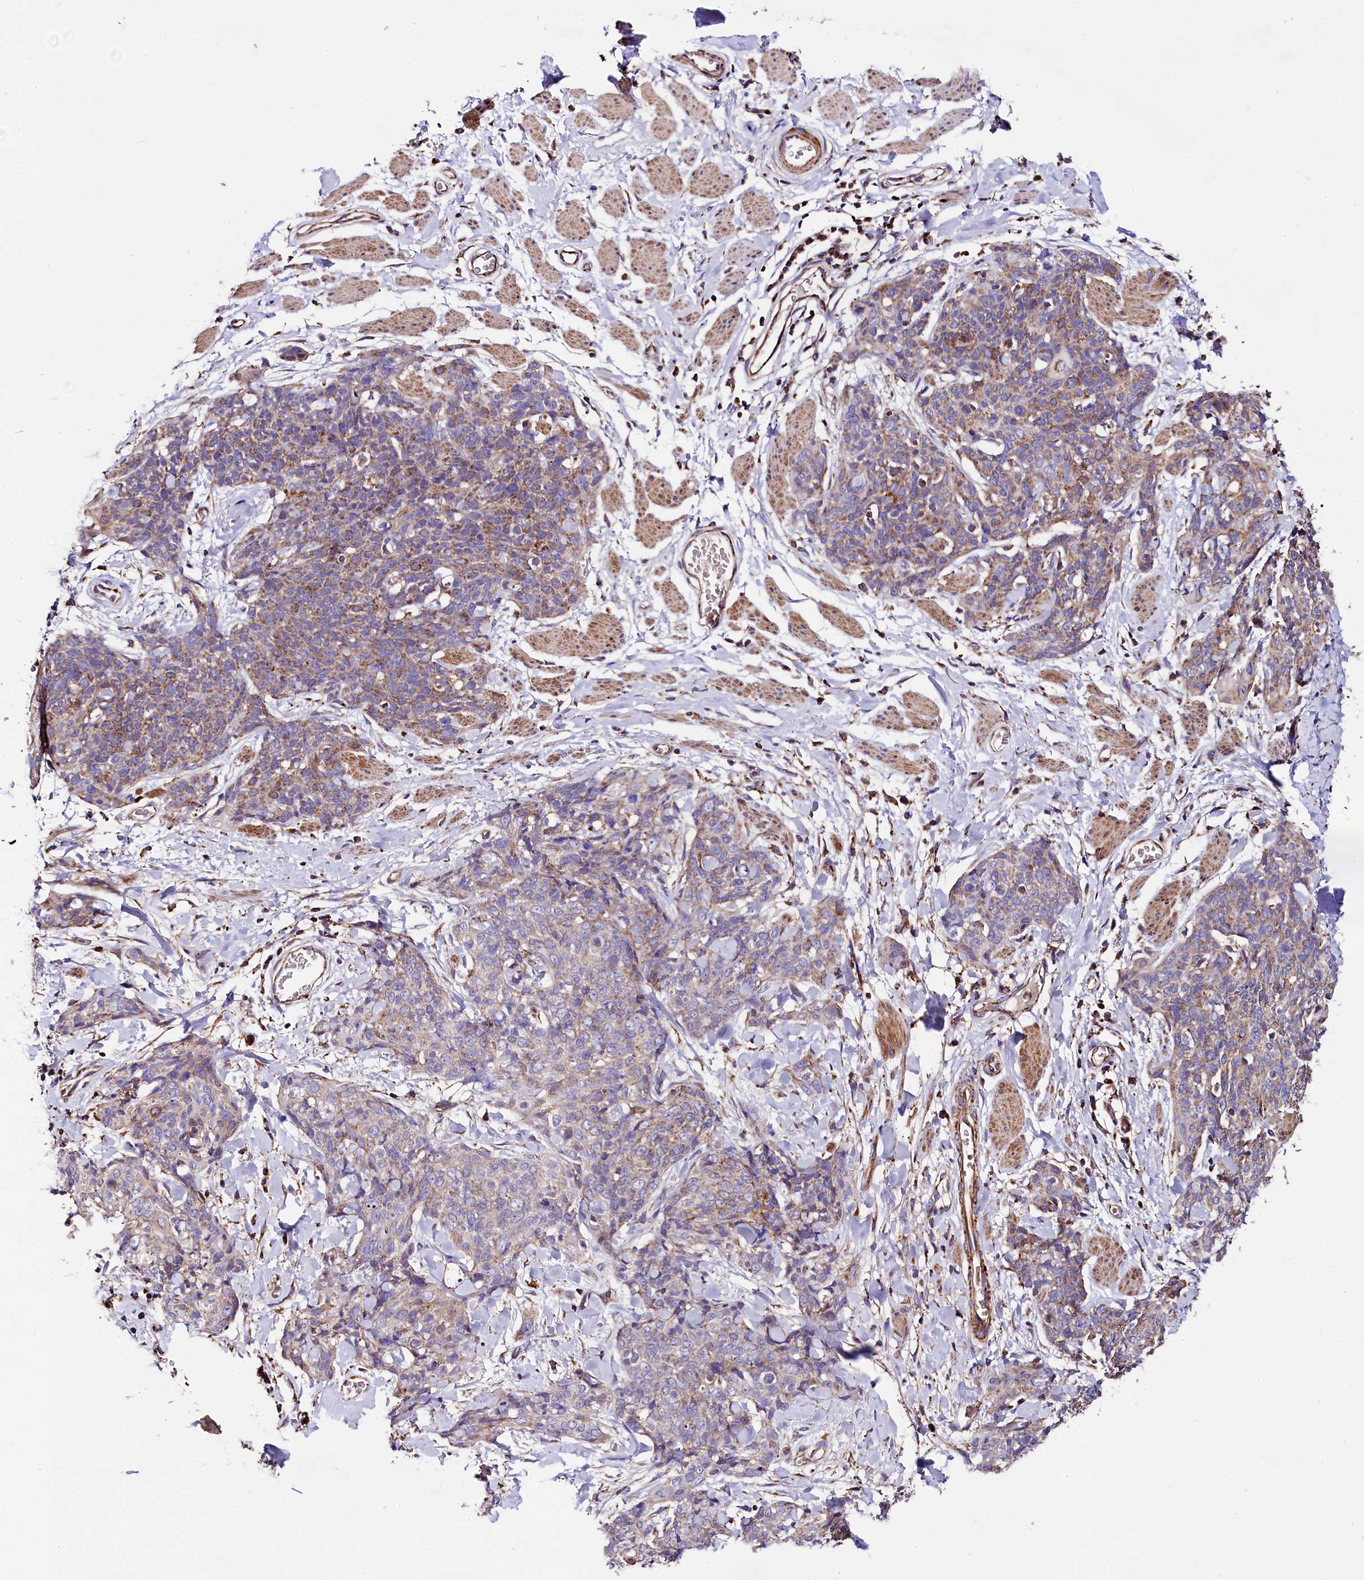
{"staining": {"intensity": "moderate", "quantity": "25%-75%", "location": "cytoplasmic/membranous"}, "tissue": "skin cancer", "cell_type": "Tumor cells", "image_type": "cancer", "snomed": [{"axis": "morphology", "description": "Squamous cell carcinoma, NOS"}, {"axis": "topography", "description": "Skin"}, {"axis": "topography", "description": "Vulva"}], "caption": "Skin squamous cell carcinoma stained with immunohistochemistry (IHC) reveals moderate cytoplasmic/membranous staining in approximately 25%-75% of tumor cells.", "gene": "CLYBL", "patient": {"sex": "female", "age": 85}}